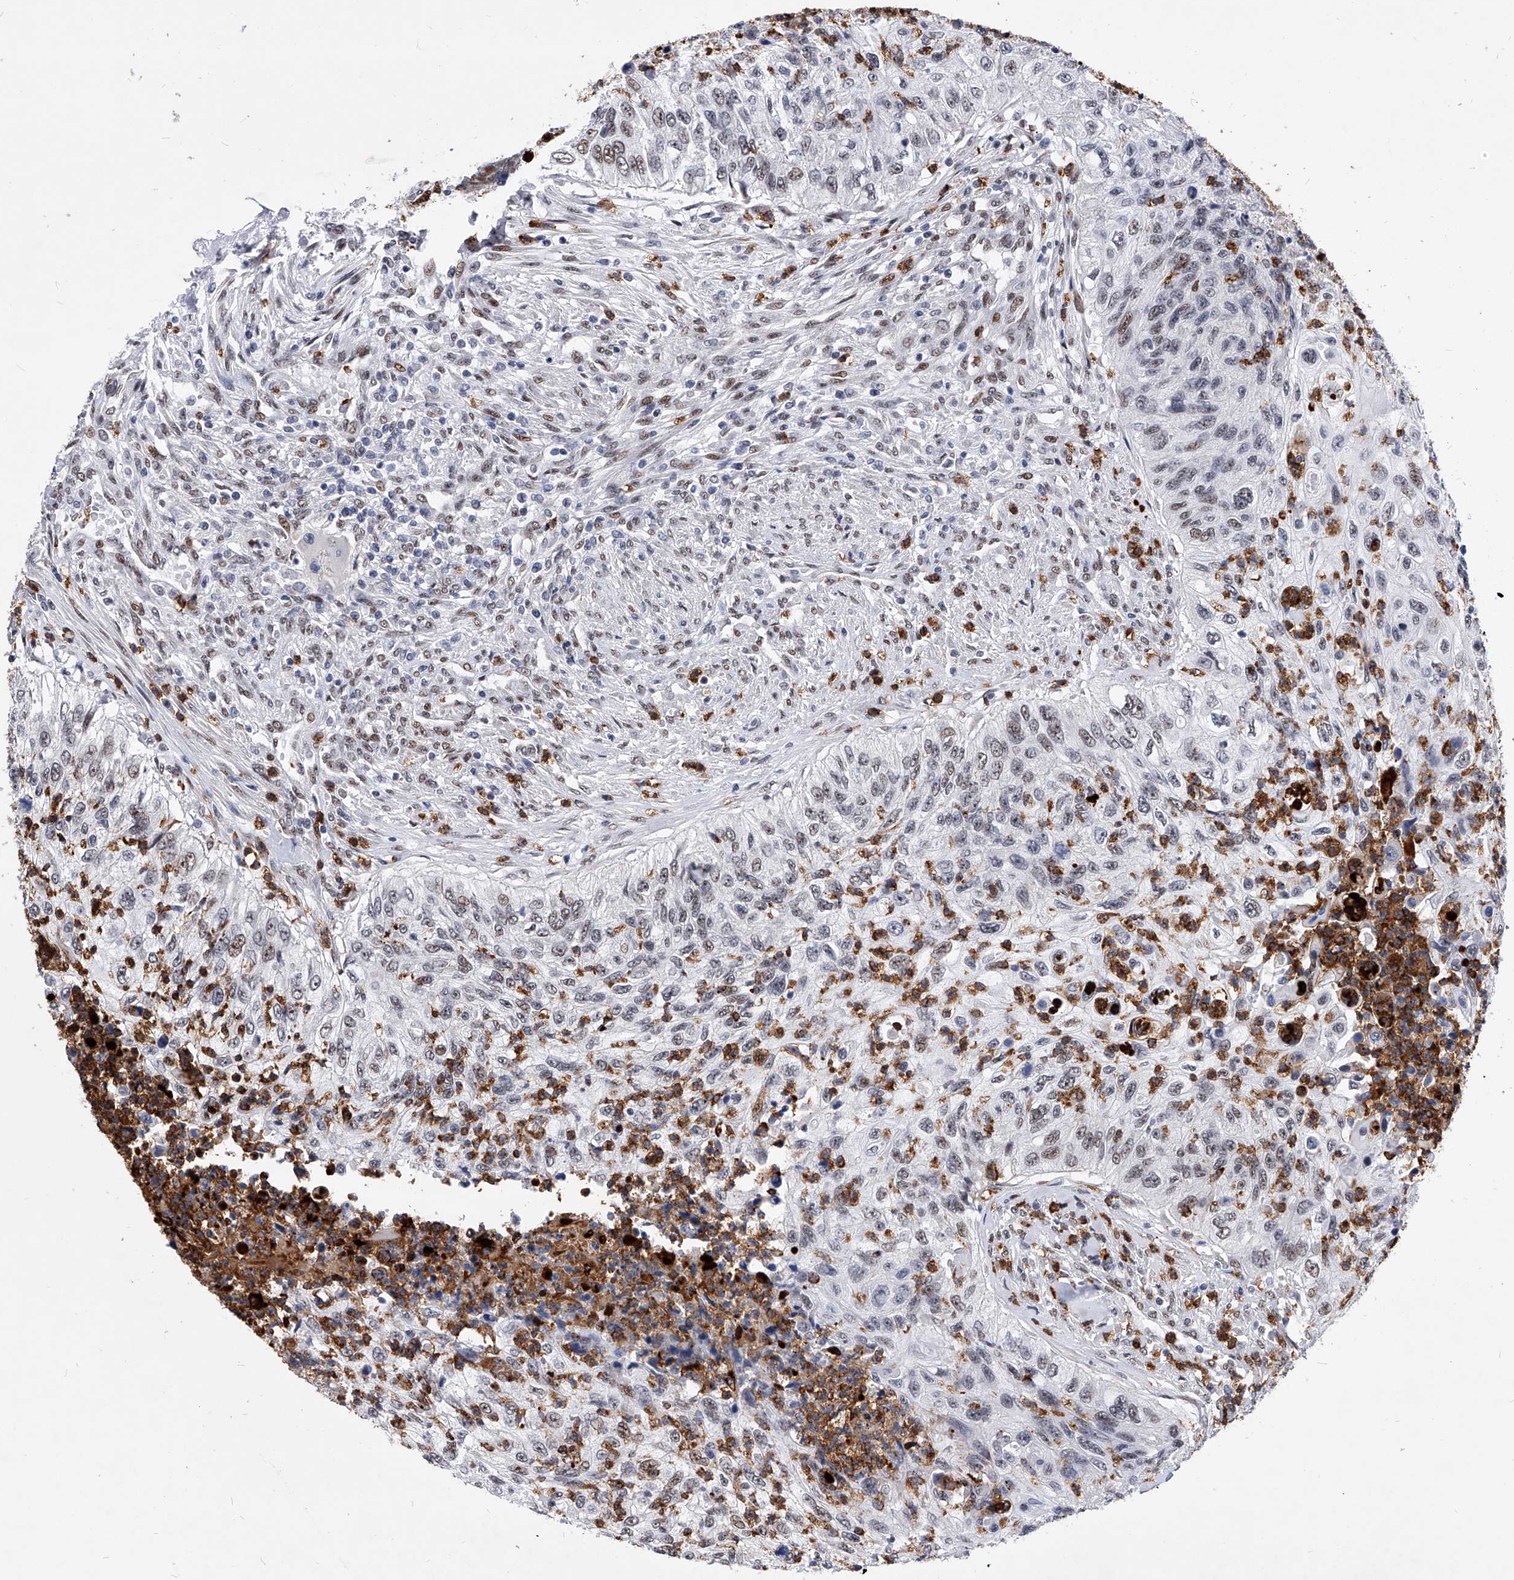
{"staining": {"intensity": "weak", "quantity": "25%-75%", "location": "nuclear"}, "tissue": "urothelial cancer", "cell_type": "Tumor cells", "image_type": "cancer", "snomed": [{"axis": "morphology", "description": "Urothelial carcinoma, High grade"}, {"axis": "topography", "description": "Urinary bladder"}], "caption": "Immunohistochemical staining of urothelial carcinoma (high-grade) demonstrates low levels of weak nuclear staining in approximately 25%-75% of tumor cells.", "gene": "TESK2", "patient": {"sex": "female", "age": 60}}